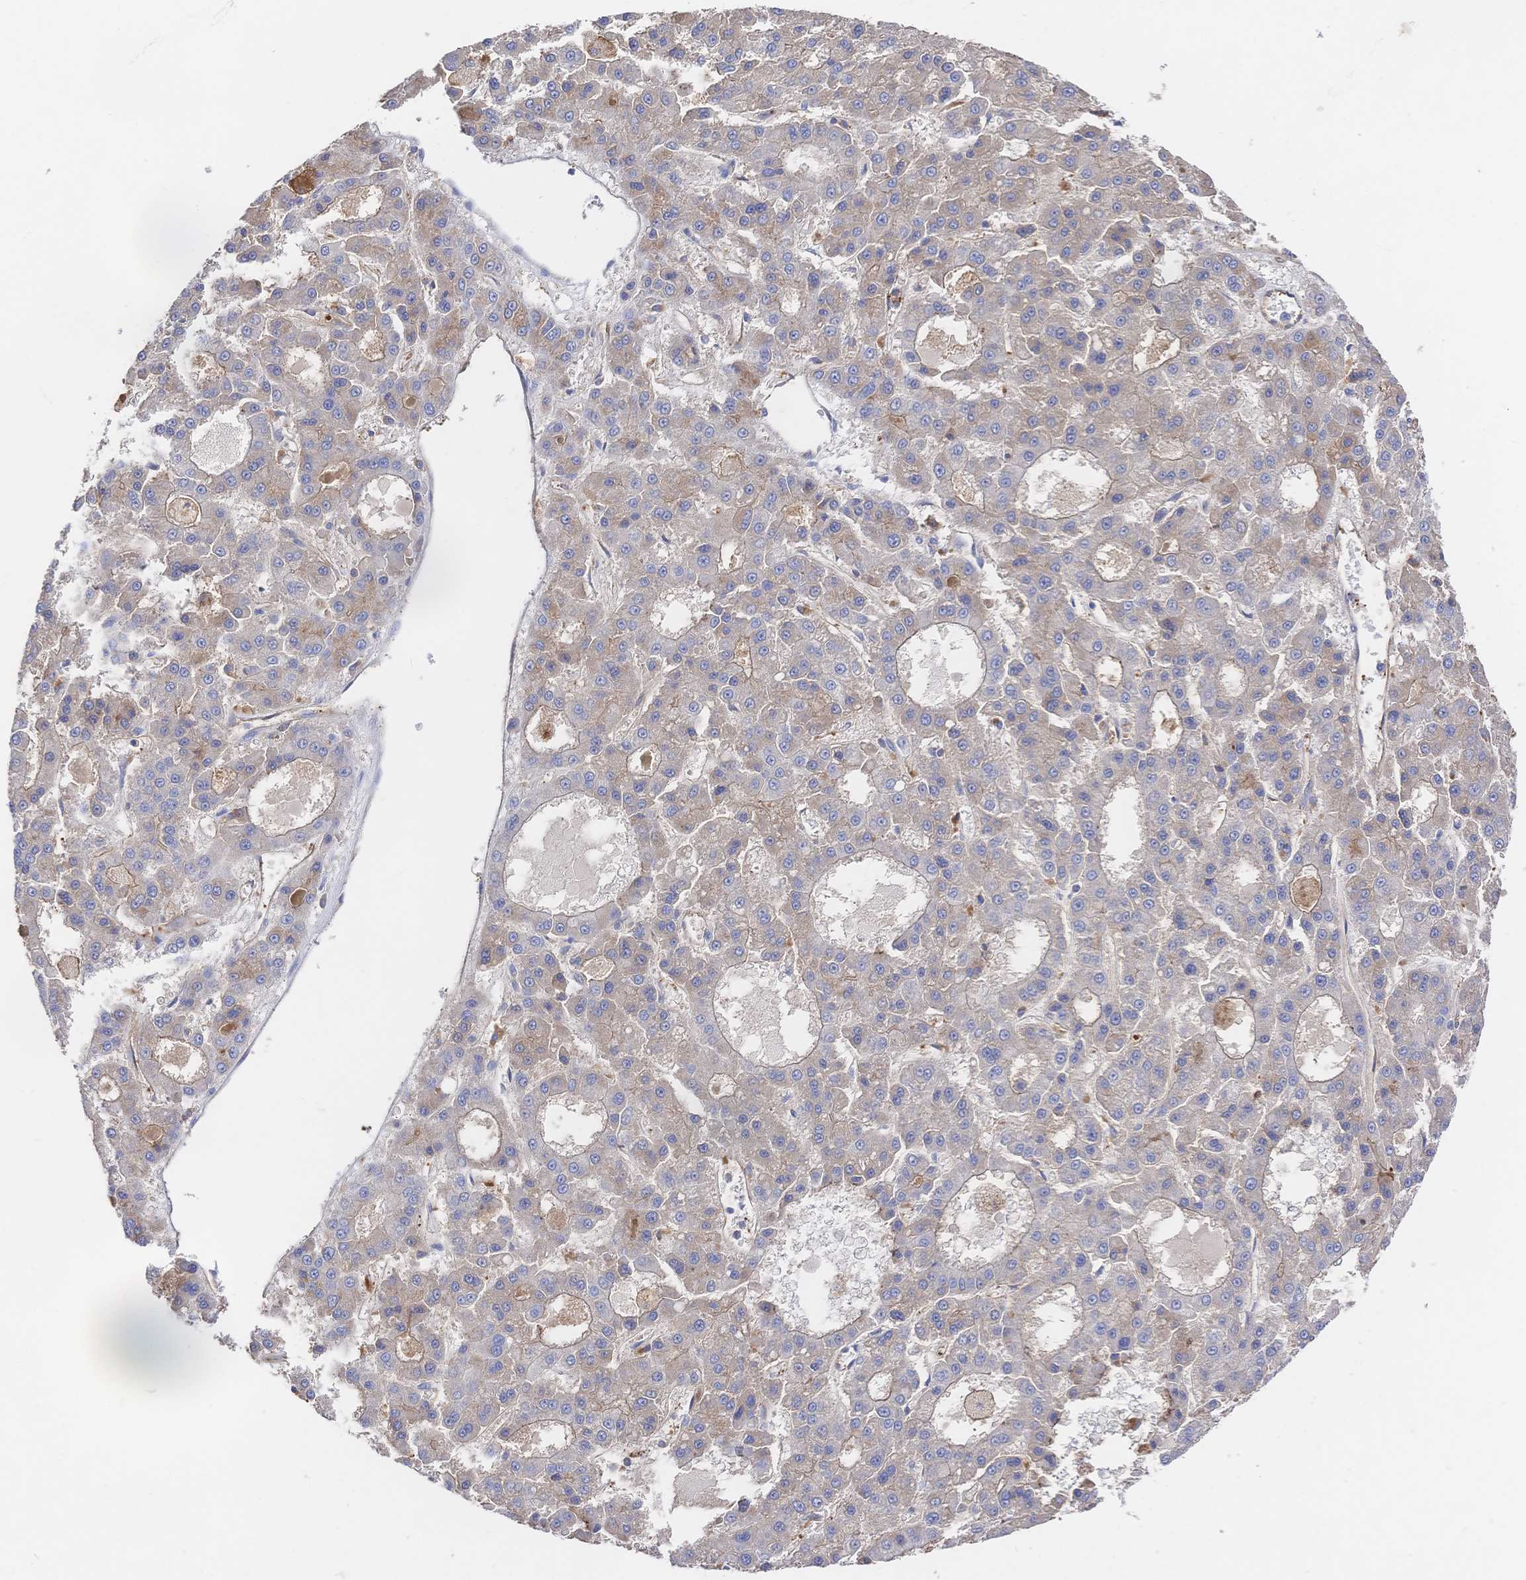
{"staining": {"intensity": "weak", "quantity": "<25%", "location": "cytoplasmic/membranous"}, "tissue": "liver cancer", "cell_type": "Tumor cells", "image_type": "cancer", "snomed": [{"axis": "morphology", "description": "Carcinoma, Hepatocellular, NOS"}, {"axis": "topography", "description": "Liver"}], "caption": "Immunohistochemistry (IHC) image of neoplastic tissue: liver cancer (hepatocellular carcinoma) stained with DAB reveals no significant protein staining in tumor cells.", "gene": "F11R", "patient": {"sex": "male", "age": 70}}